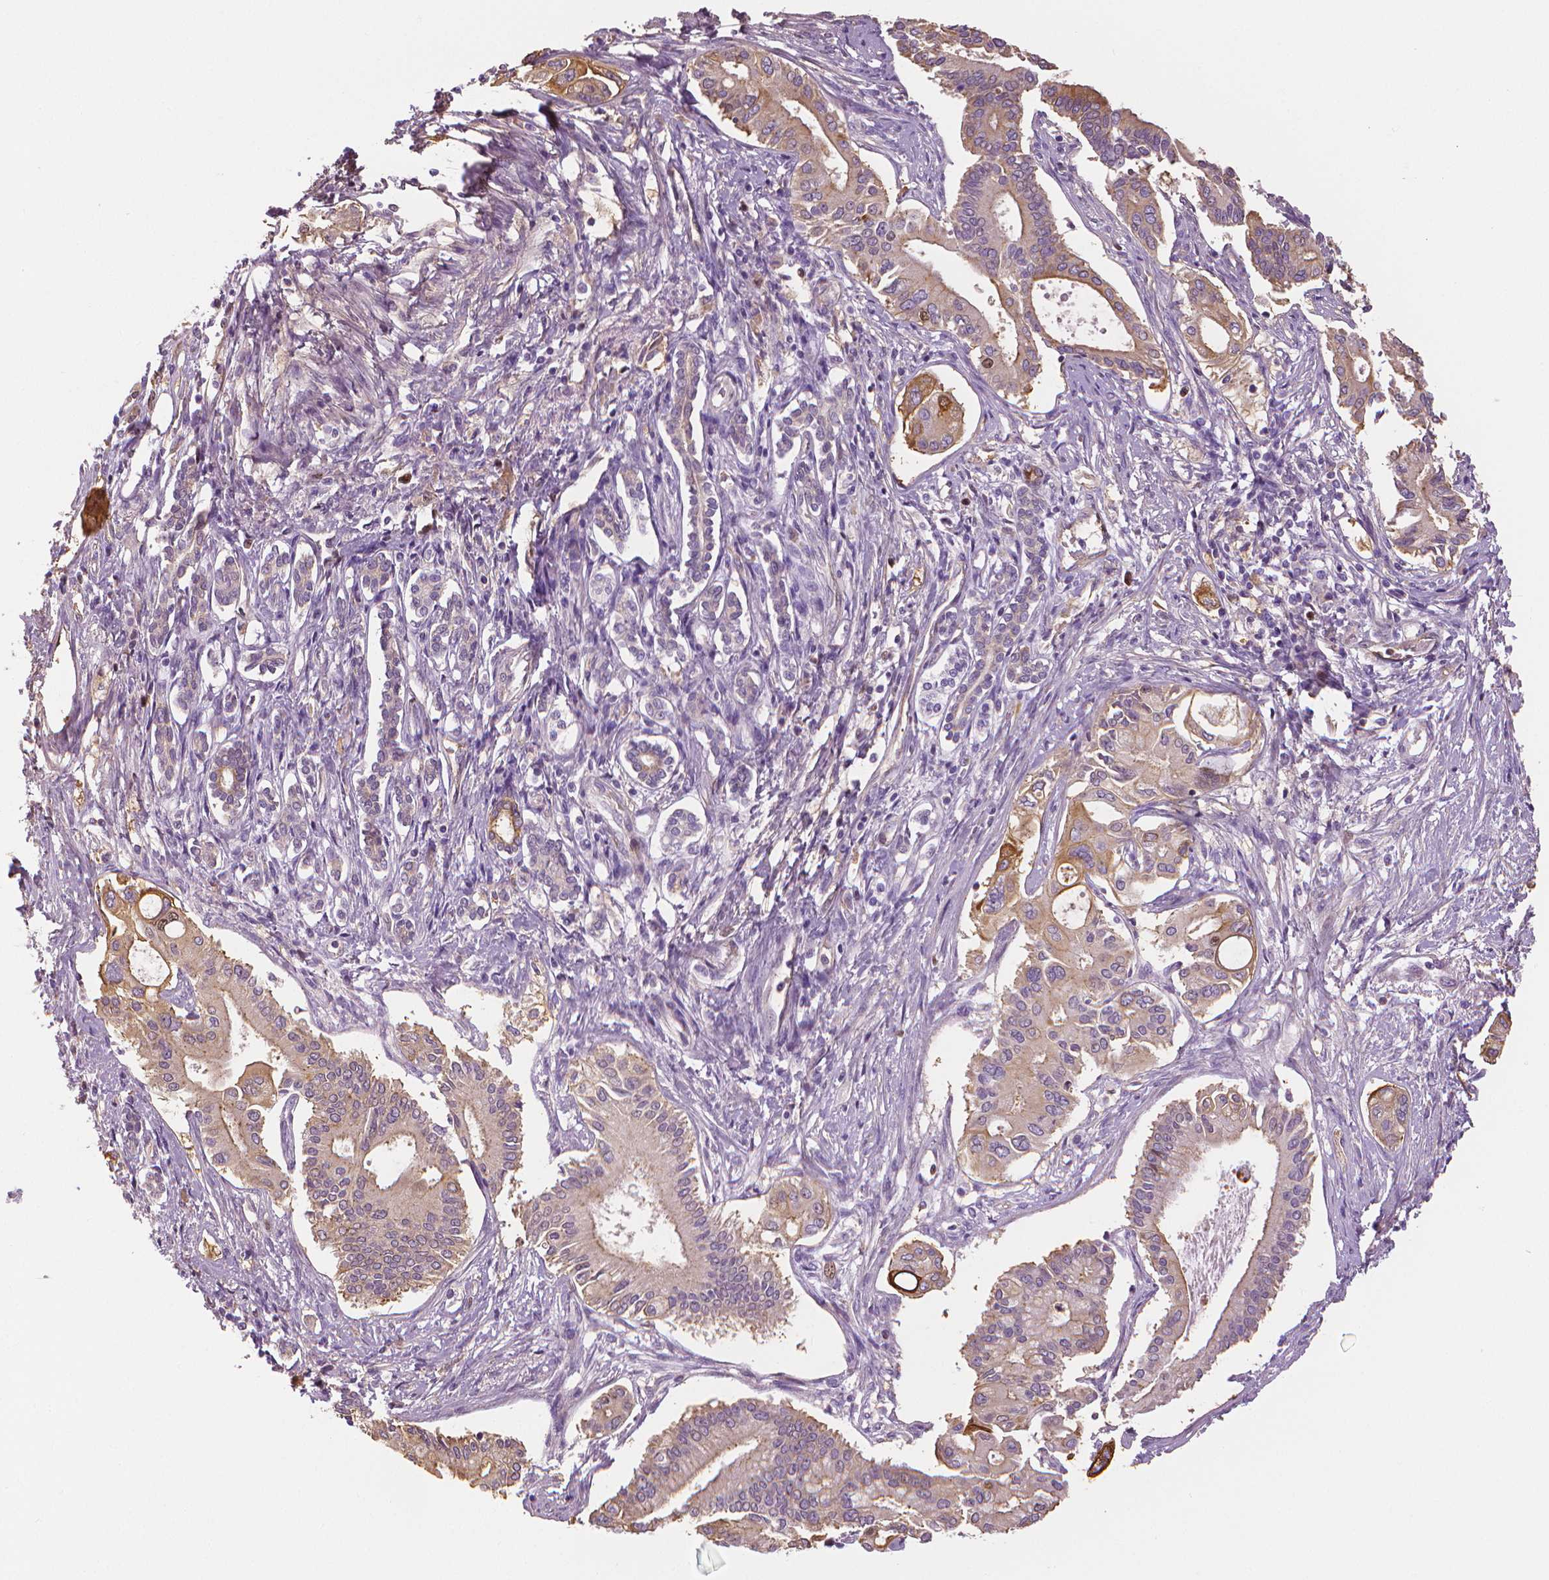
{"staining": {"intensity": "moderate", "quantity": "25%-75%", "location": "cytoplasmic/membranous,nuclear"}, "tissue": "pancreatic cancer", "cell_type": "Tumor cells", "image_type": "cancer", "snomed": [{"axis": "morphology", "description": "Adenocarcinoma, NOS"}, {"axis": "topography", "description": "Pancreas"}], "caption": "Moderate cytoplasmic/membranous and nuclear staining for a protein is appreciated in about 25%-75% of tumor cells of pancreatic cancer (adenocarcinoma) using IHC.", "gene": "MKI67", "patient": {"sex": "female", "age": 68}}